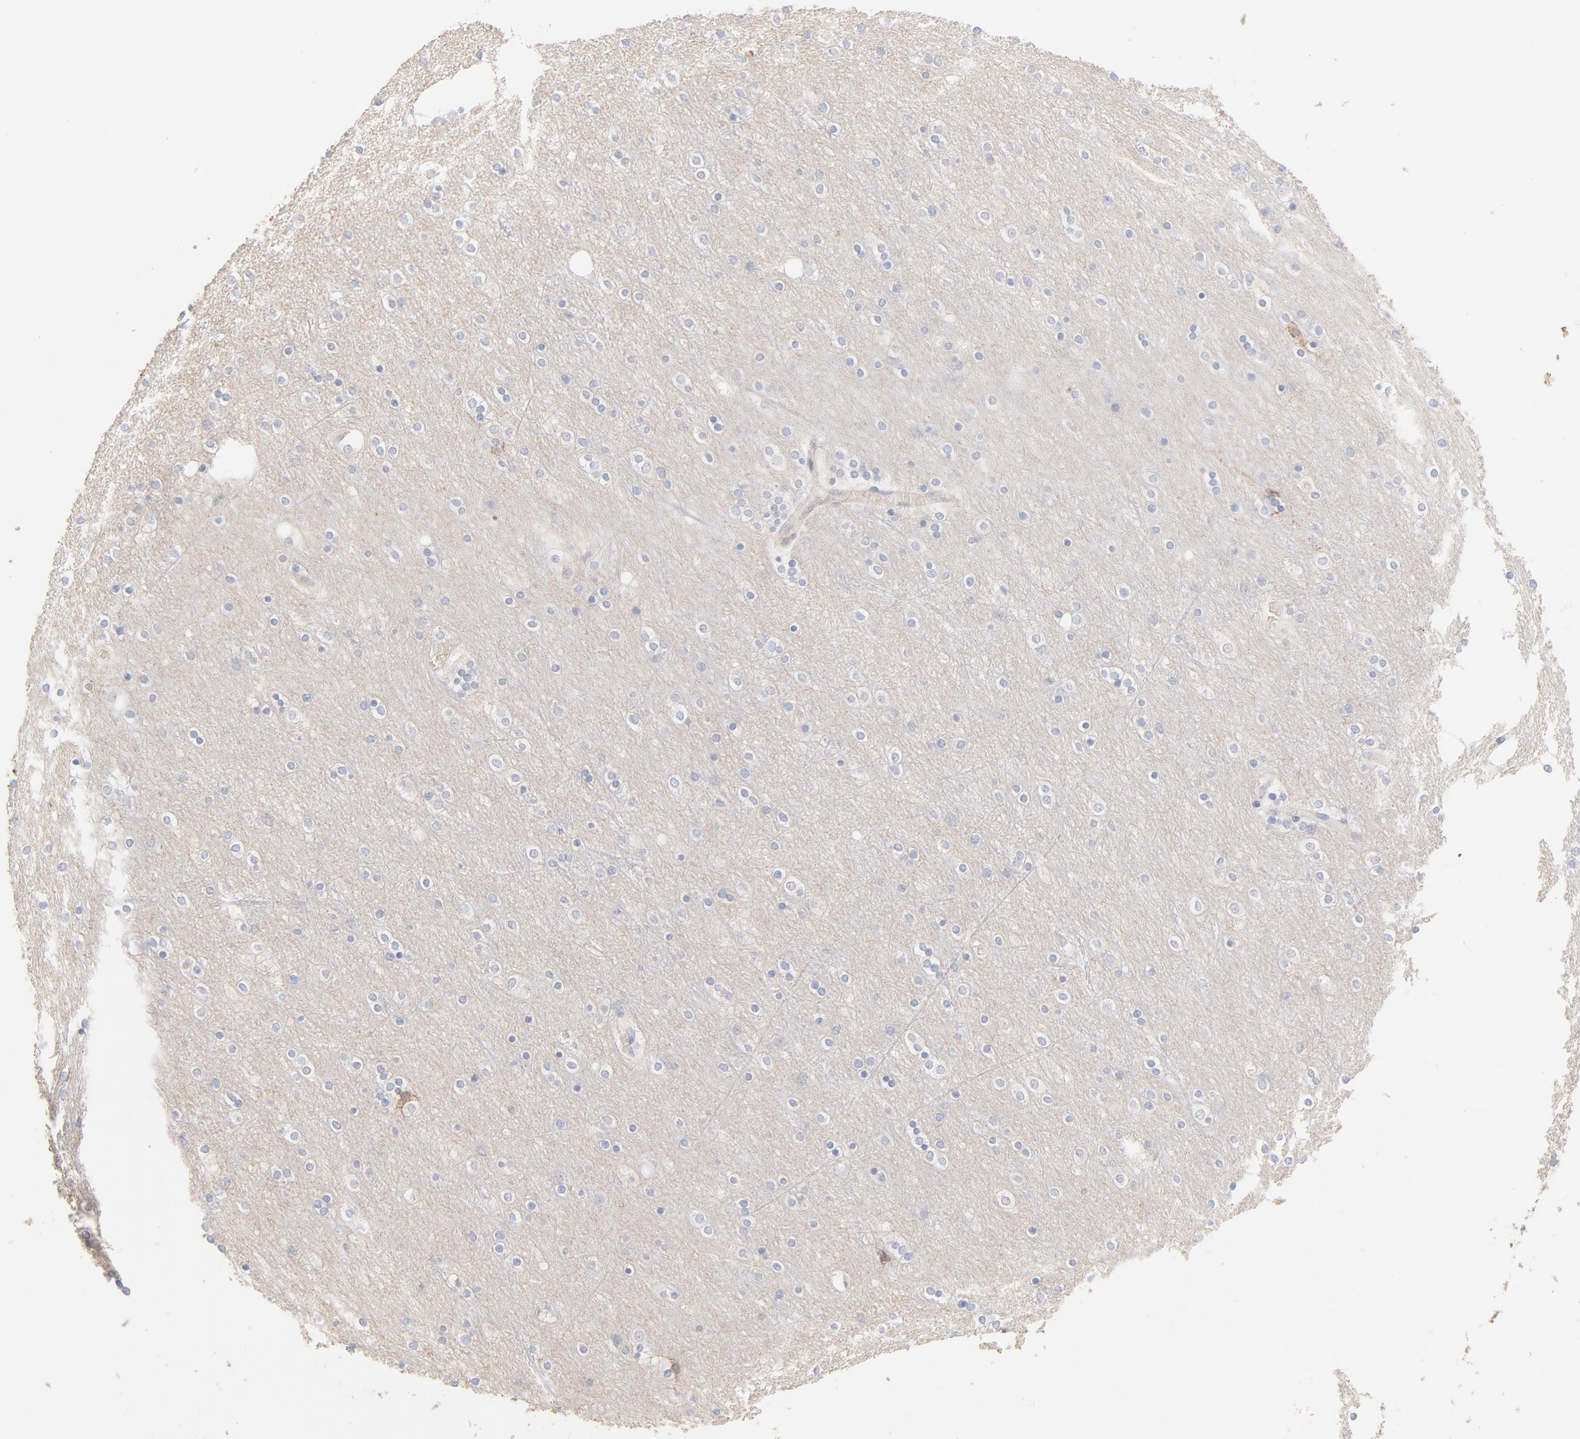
{"staining": {"intensity": "negative", "quantity": "none", "location": "none"}, "tissue": "cerebral cortex", "cell_type": "Endothelial cells", "image_type": "normal", "snomed": [{"axis": "morphology", "description": "Normal tissue, NOS"}, {"axis": "topography", "description": "Cerebral cortex"}], "caption": "The micrograph displays no significant positivity in endothelial cells of cerebral cortex. The staining was performed using DAB (3,3'-diaminobenzidine) to visualize the protein expression in brown, while the nuclei were stained in blue with hematoxylin (Magnification: 20x).", "gene": "SPTB", "patient": {"sex": "female", "age": 54}}